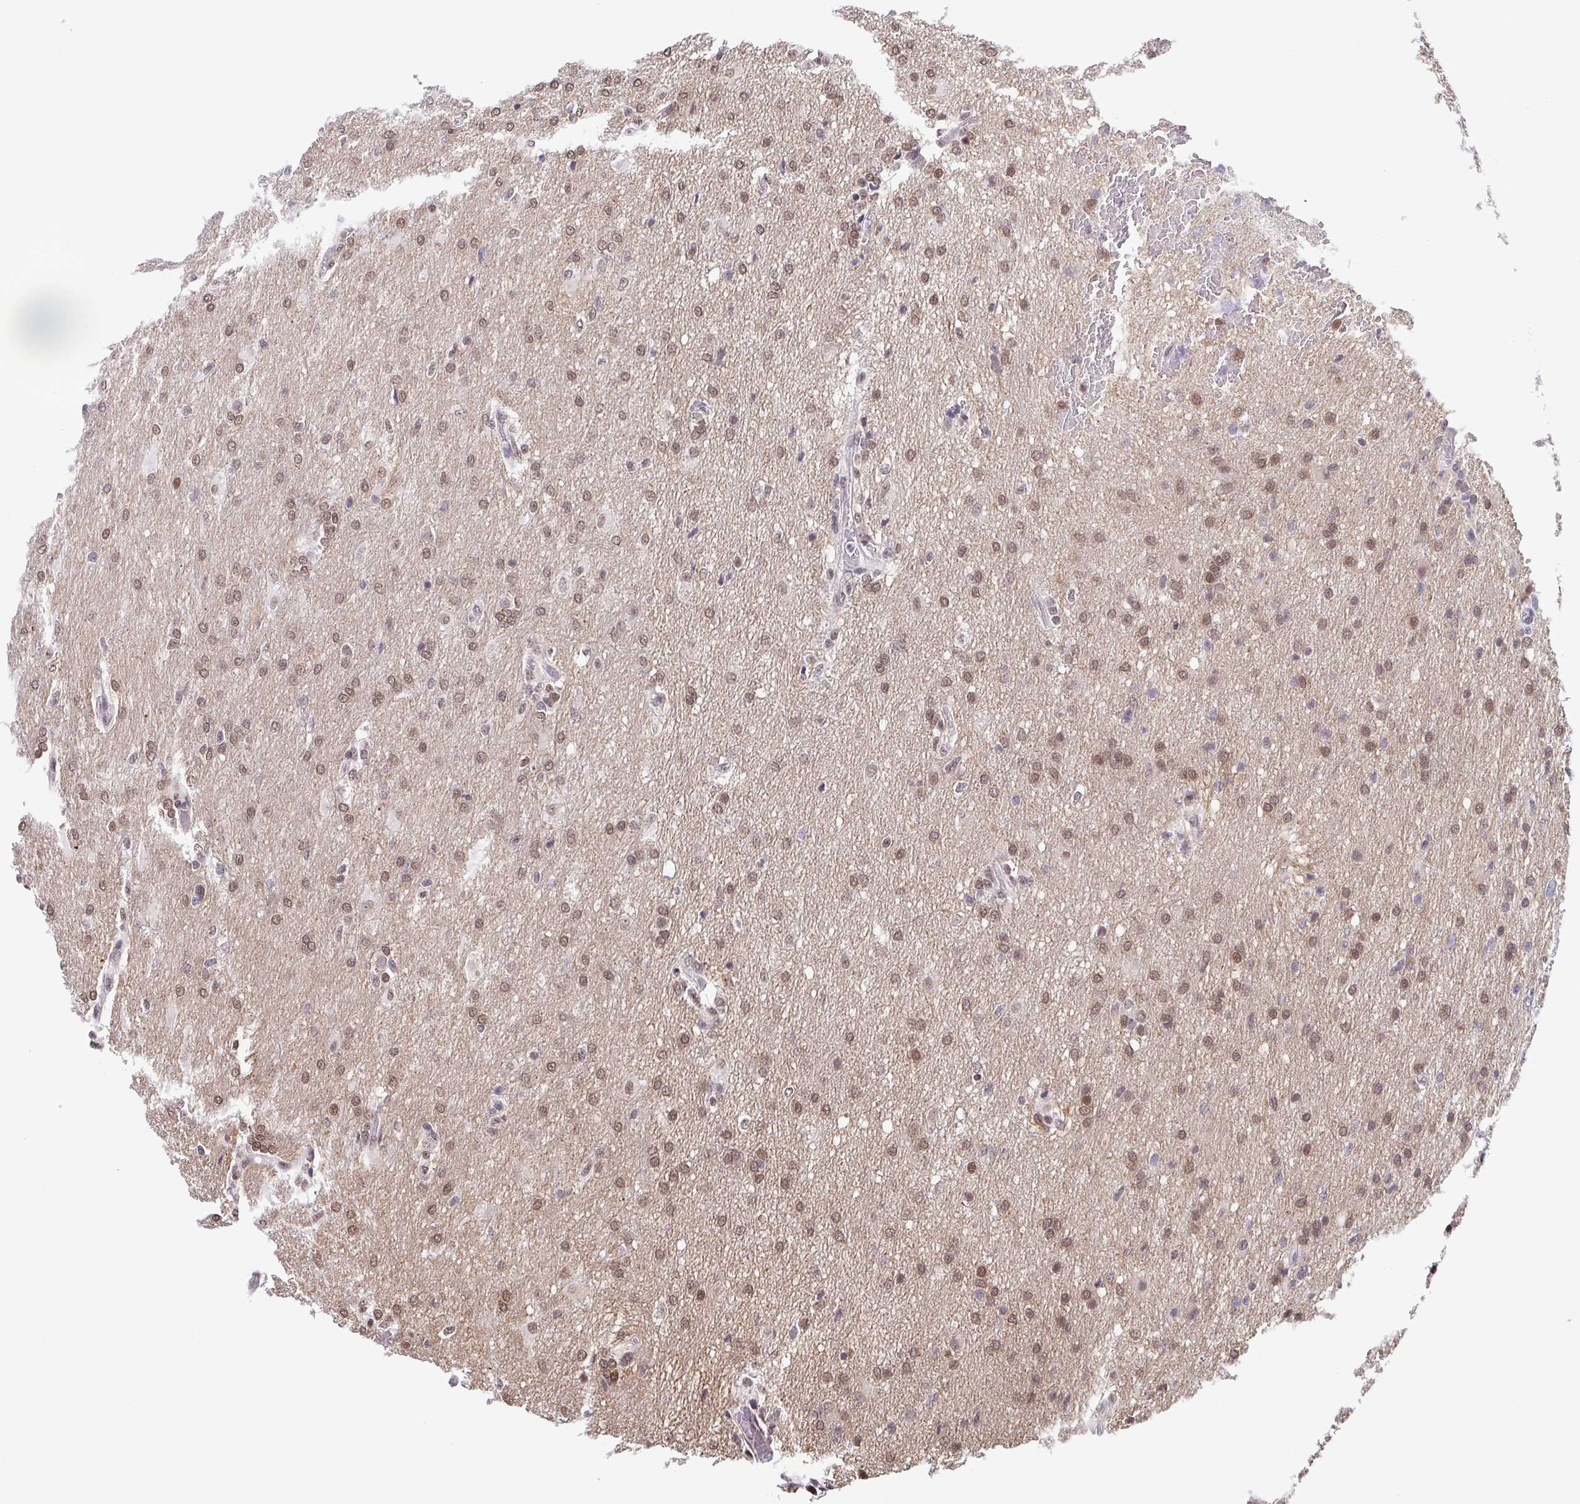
{"staining": {"intensity": "moderate", "quantity": ">75%", "location": "nuclear"}, "tissue": "glioma", "cell_type": "Tumor cells", "image_type": "cancer", "snomed": [{"axis": "morphology", "description": "Glioma, malignant, High grade"}, {"axis": "topography", "description": "Brain"}], "caption": "IHC of malignant high-grade glioma exhibits medium levels of moderate nuclear positivity in approximately >75% of tumor cells.", "gene": "SLC7A10", "patient": {"sex": "male", "age": 68}}